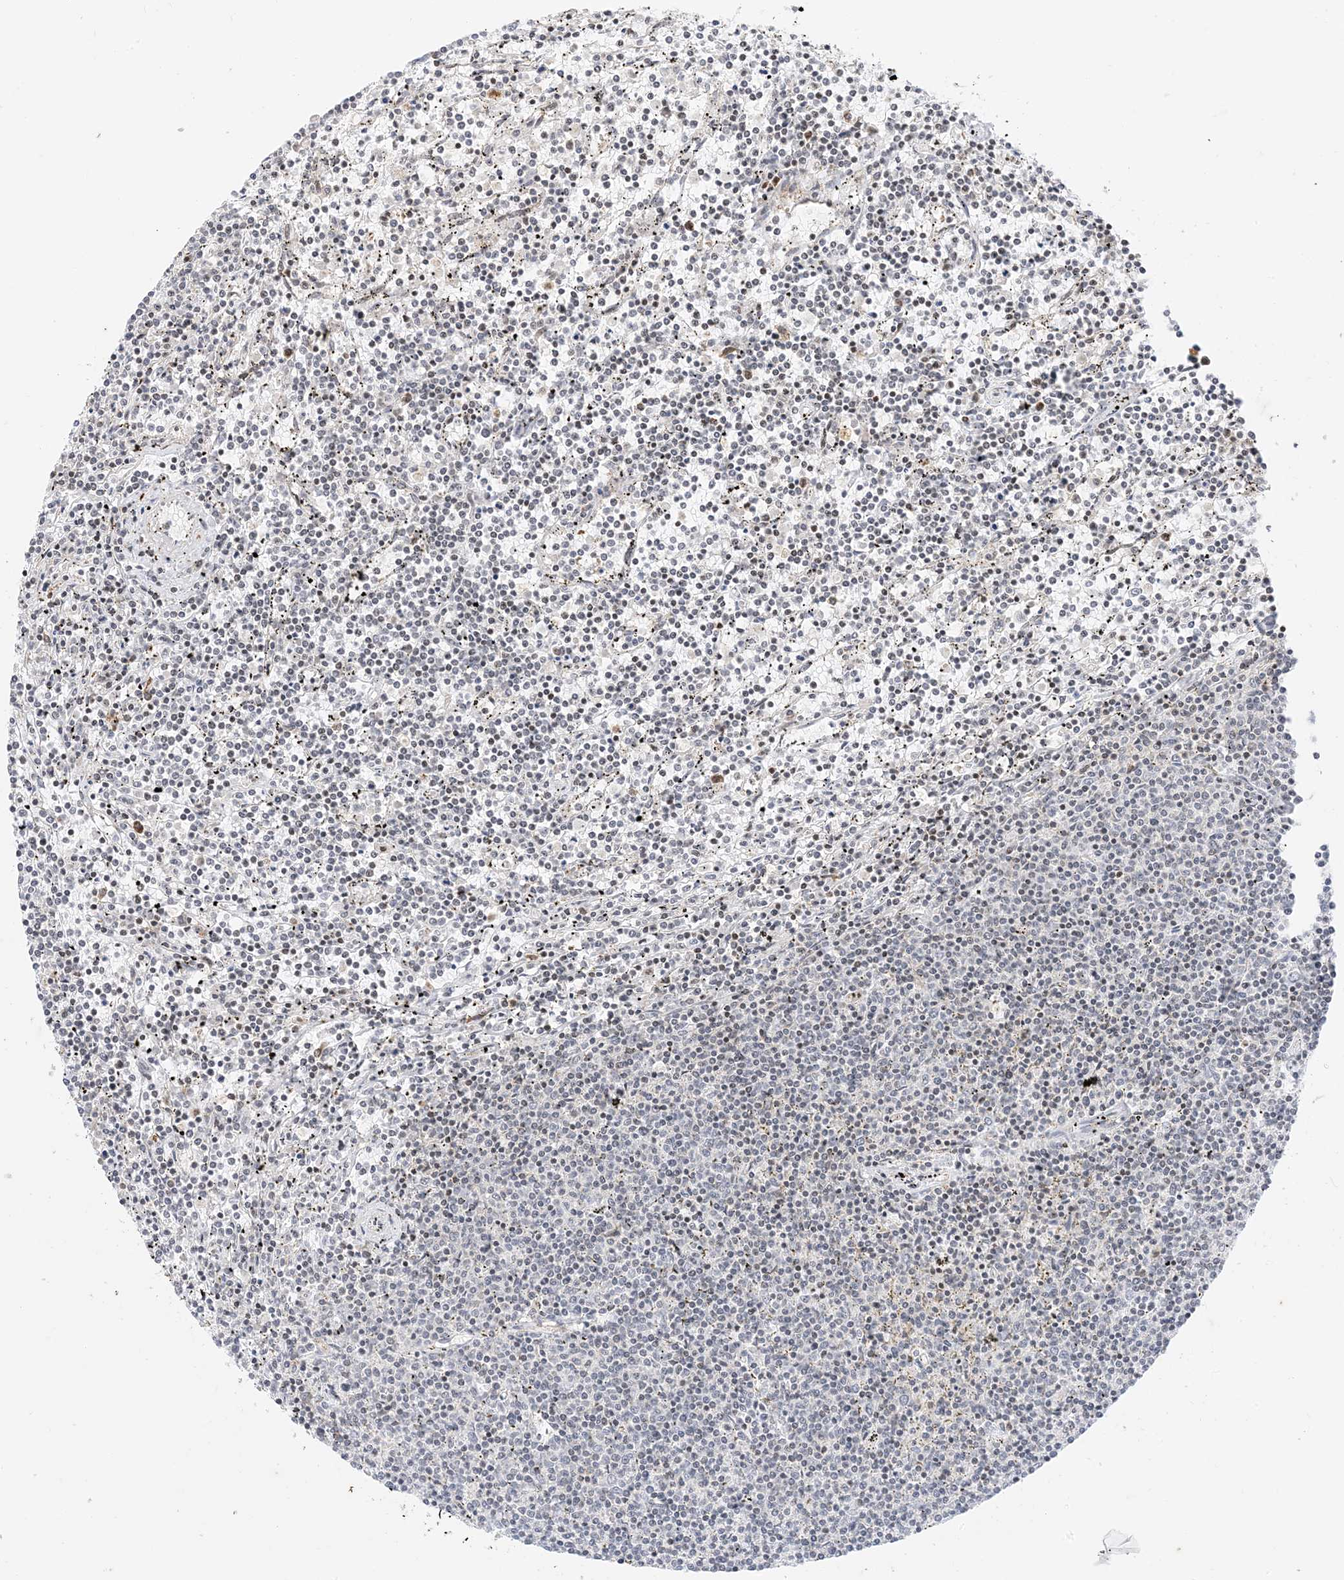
{"staining": {"intensity": "negative", "quantity": "none", "location": "none"}, "tissue": "lymphoma", "cell_type": "Tumor cells", "image_type": "cancer", "snomed": [{"axis": "morphology", "description": "Malignant lymphoma, non-Hodgkin's type, Low grade"}, {"axis": "topography", "description": "Spleen"}], "caption": "A micrograph of lymphoma stained for a protein shows no brown staining in tumor cells.", "gene": "RAC1", "patient": {"sex": "female", "age": 50}}